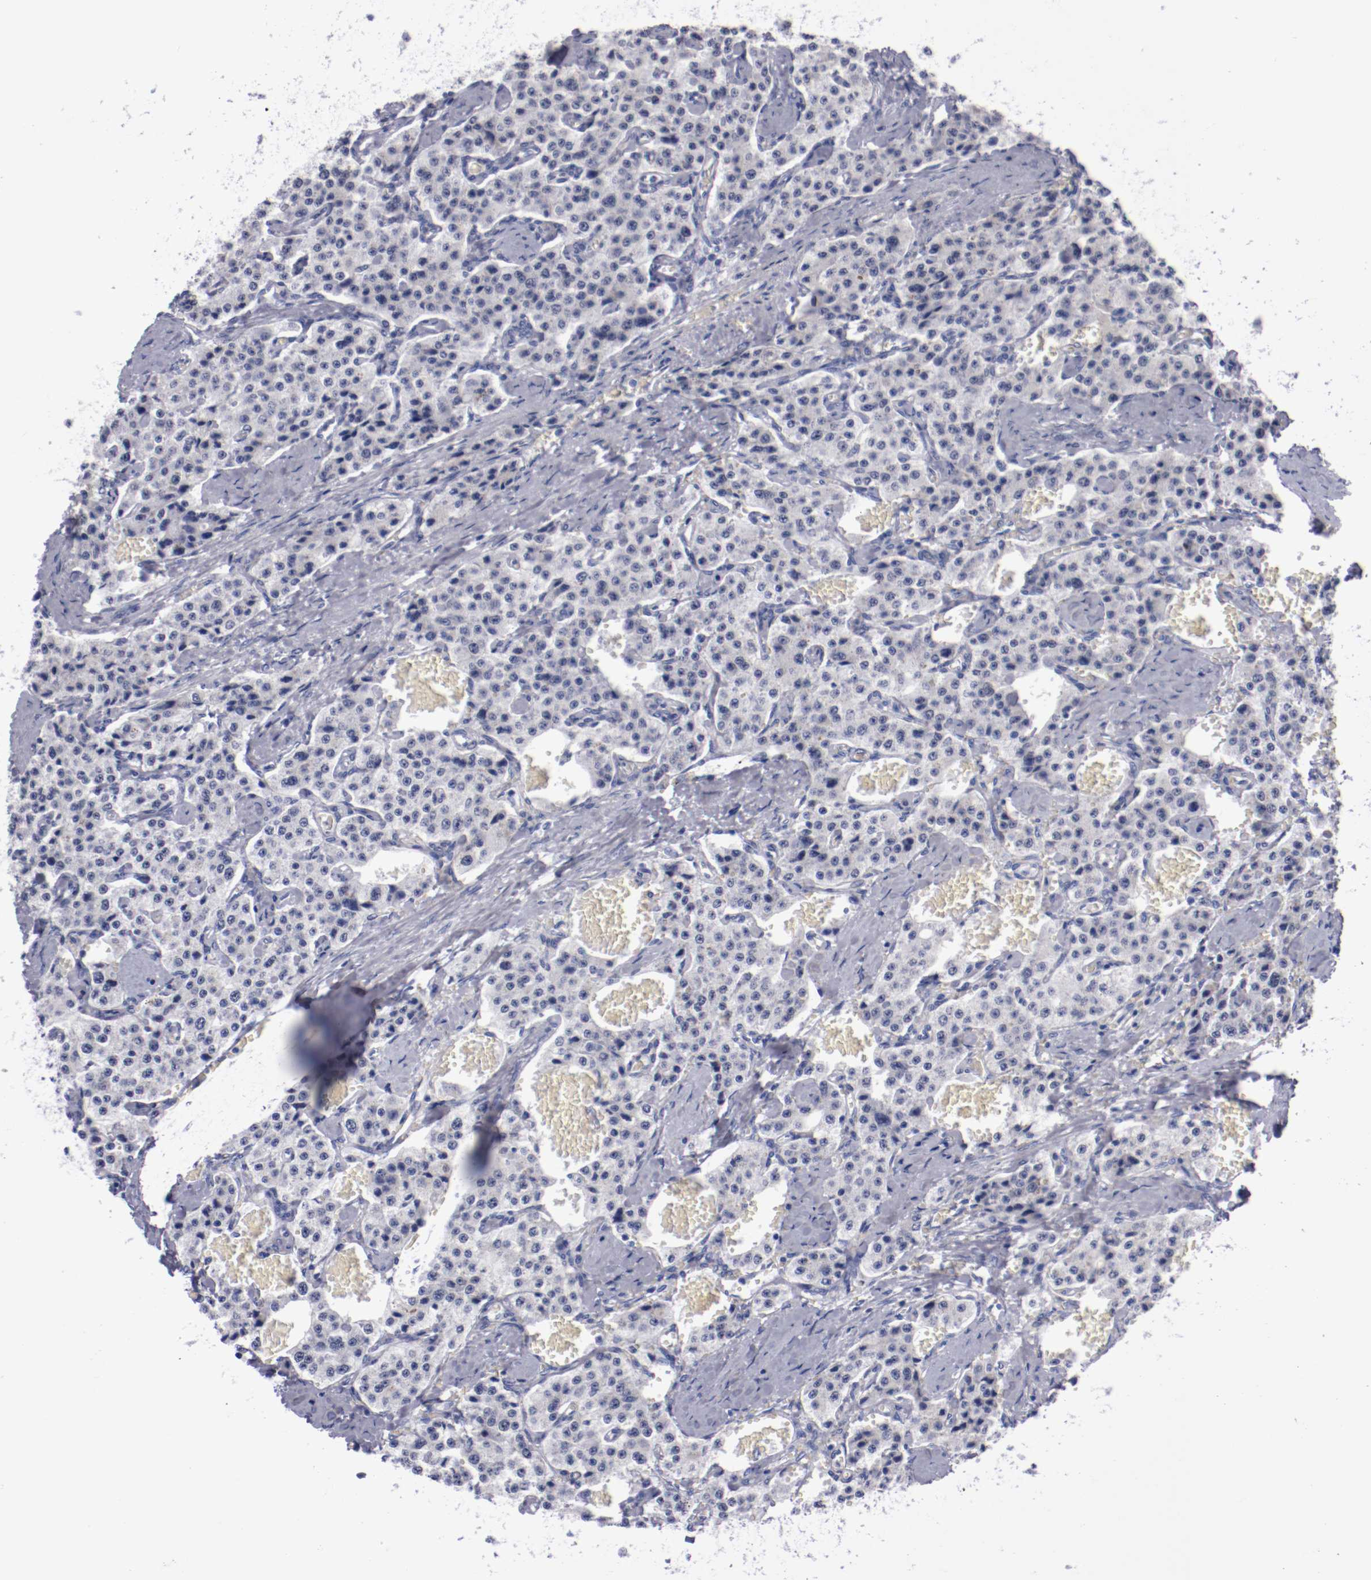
{"staining": {"intensity": "negative", "quantity": "none", "location": "none"}, "tissue": "carcinoid", "cell_type": "Tumor cells", "image_type": "cancer", "snomed": [{"axis": "morphology", "description": "Carcinoid, malignant, NOS"}, {"axis": "topography", "description": "Small intestine"}], "caption": "This is an immunohistochemistry photomicrograph of carcinoid (malignant). There is no expression in tumor cells.", "gene": "HNF1B", "patient": {"sex": "male", "age": 52}}